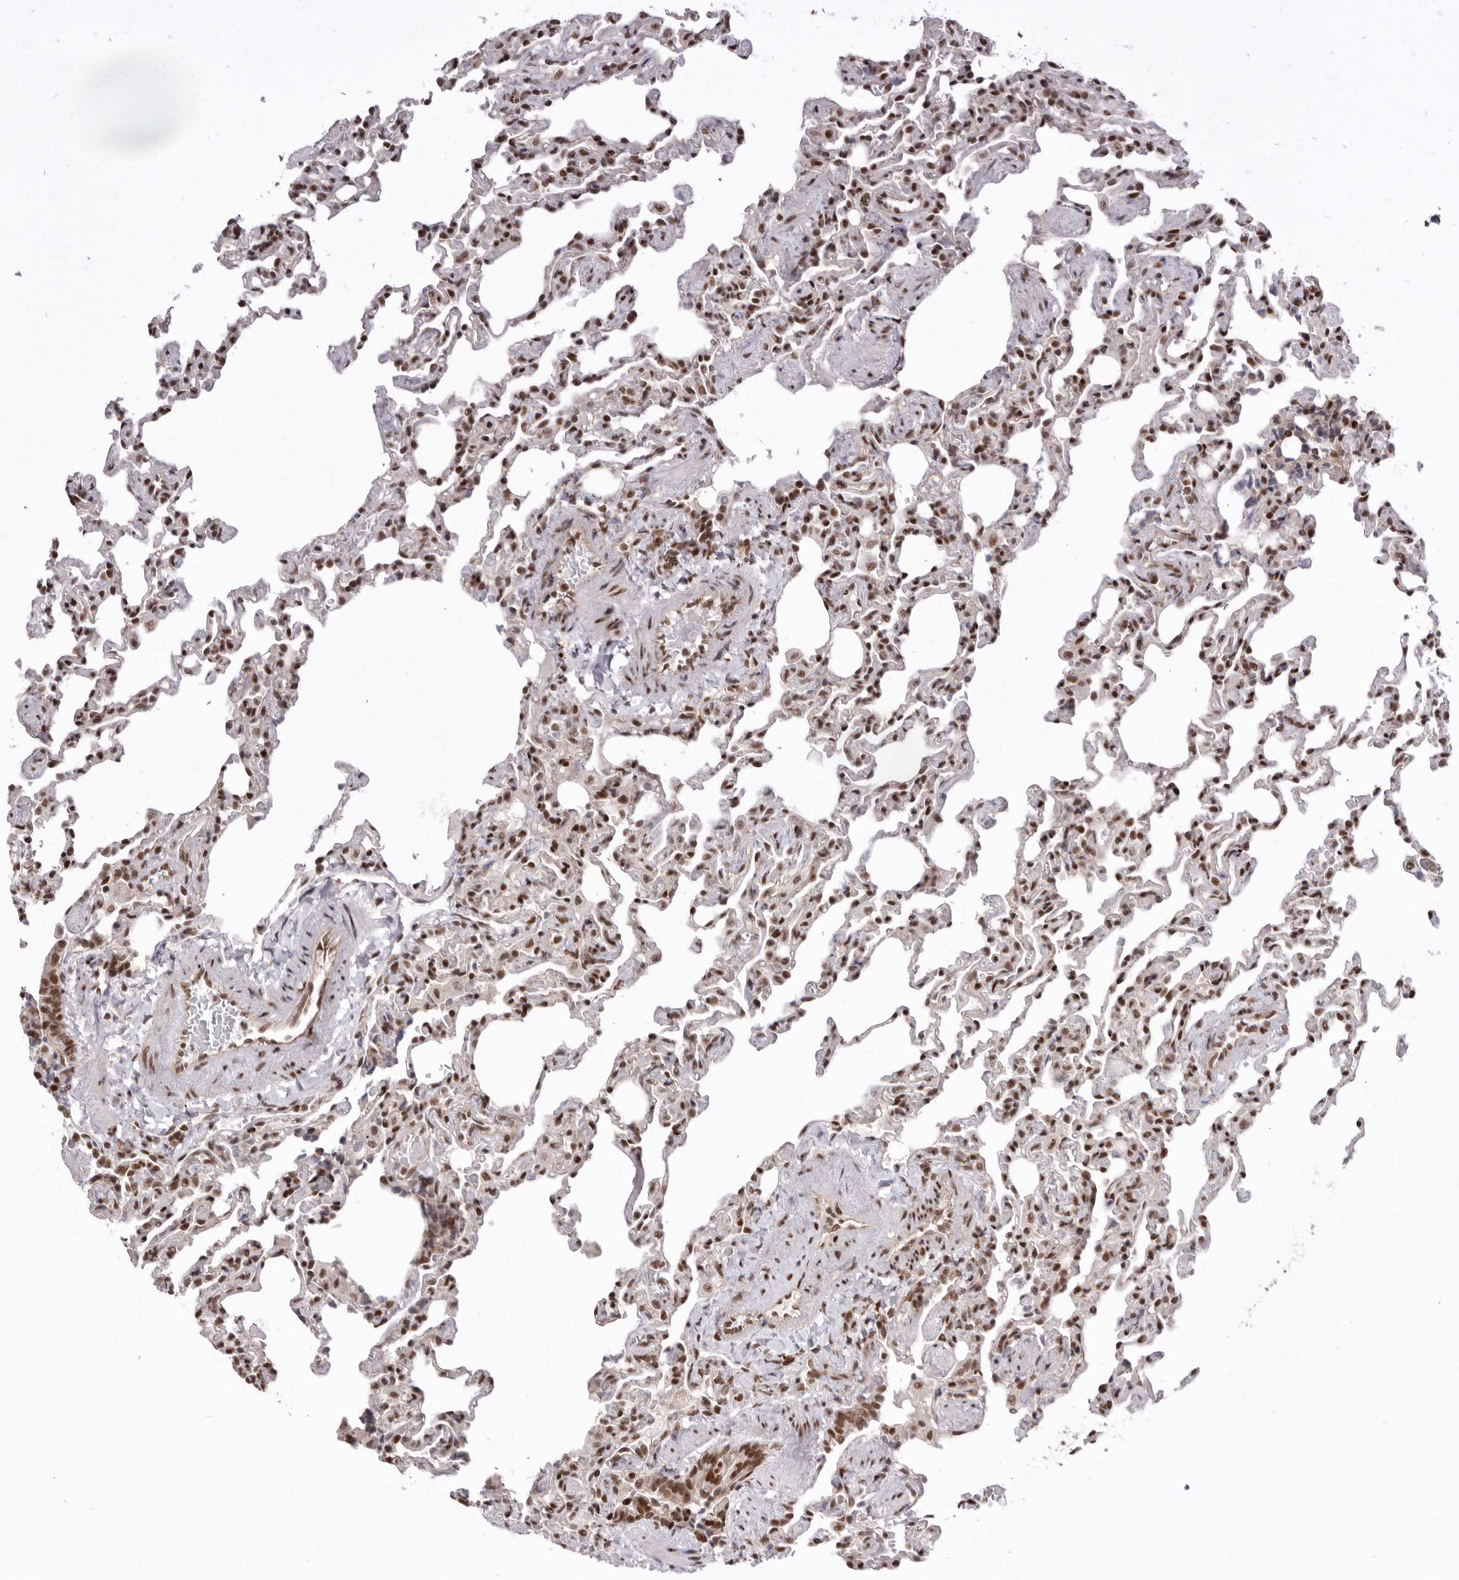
{"staining": {"intensity": "strong", "quantity": ">75%", "location": "nuclear"}, "tissue": "lung", "cell_type": "Alveolar cells", "image_type": "normal", "snomed": [{"axis": "morphology", "description": "Normal tissue, NOS"}, {"axis": "topography", "description": "Lung"}], "caption": "This is an image of immunohistochemistry (IHC) staining of unremarkable lung, which shows strong positivity in the nuclear of alveolar cells.", "gene": "CHTOP", "patient": {"sex": "male", "age": 20}}